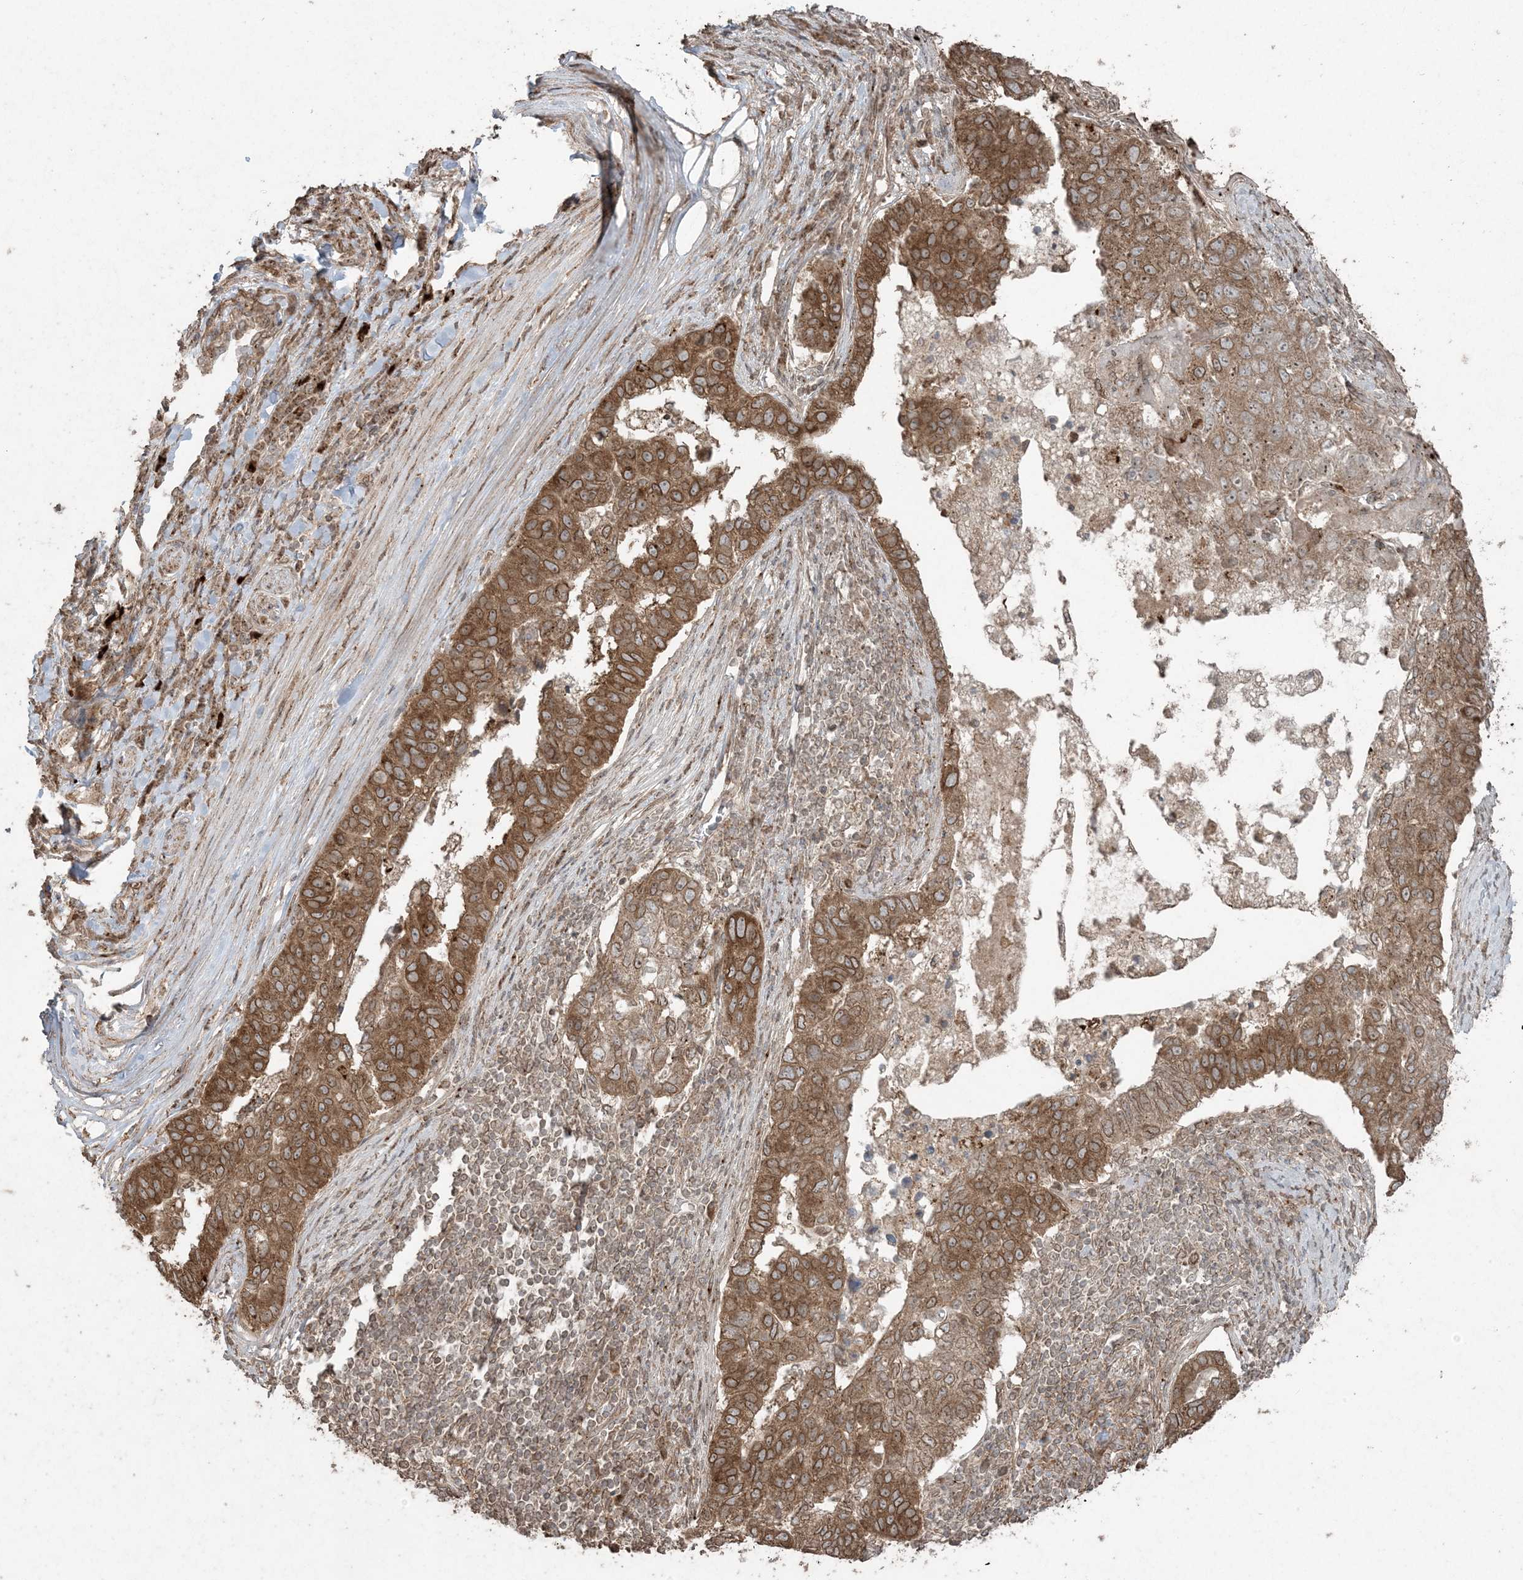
{"staining": {"intensity": "moderate", "quantity": ">75%", "location": "cytoplasmic/membranous"}, "tissue": "pancreatic cancer", "cell_type": "Tumor cells", "image_type": "cancer", "snomed": [{"axis": "morphology", "description": "Adenocarcinoma, NOS"}, {"axis": "topography", "description": "Pancreas"}], "caption": "A brown stain labels moderate cytoplasmic/membranous staining of a protein in human pancreatic cancer (adenocarcinoma) tumor cells.", "gene": "DDX19B", "patient": {"sex": "female", "age": 61}}